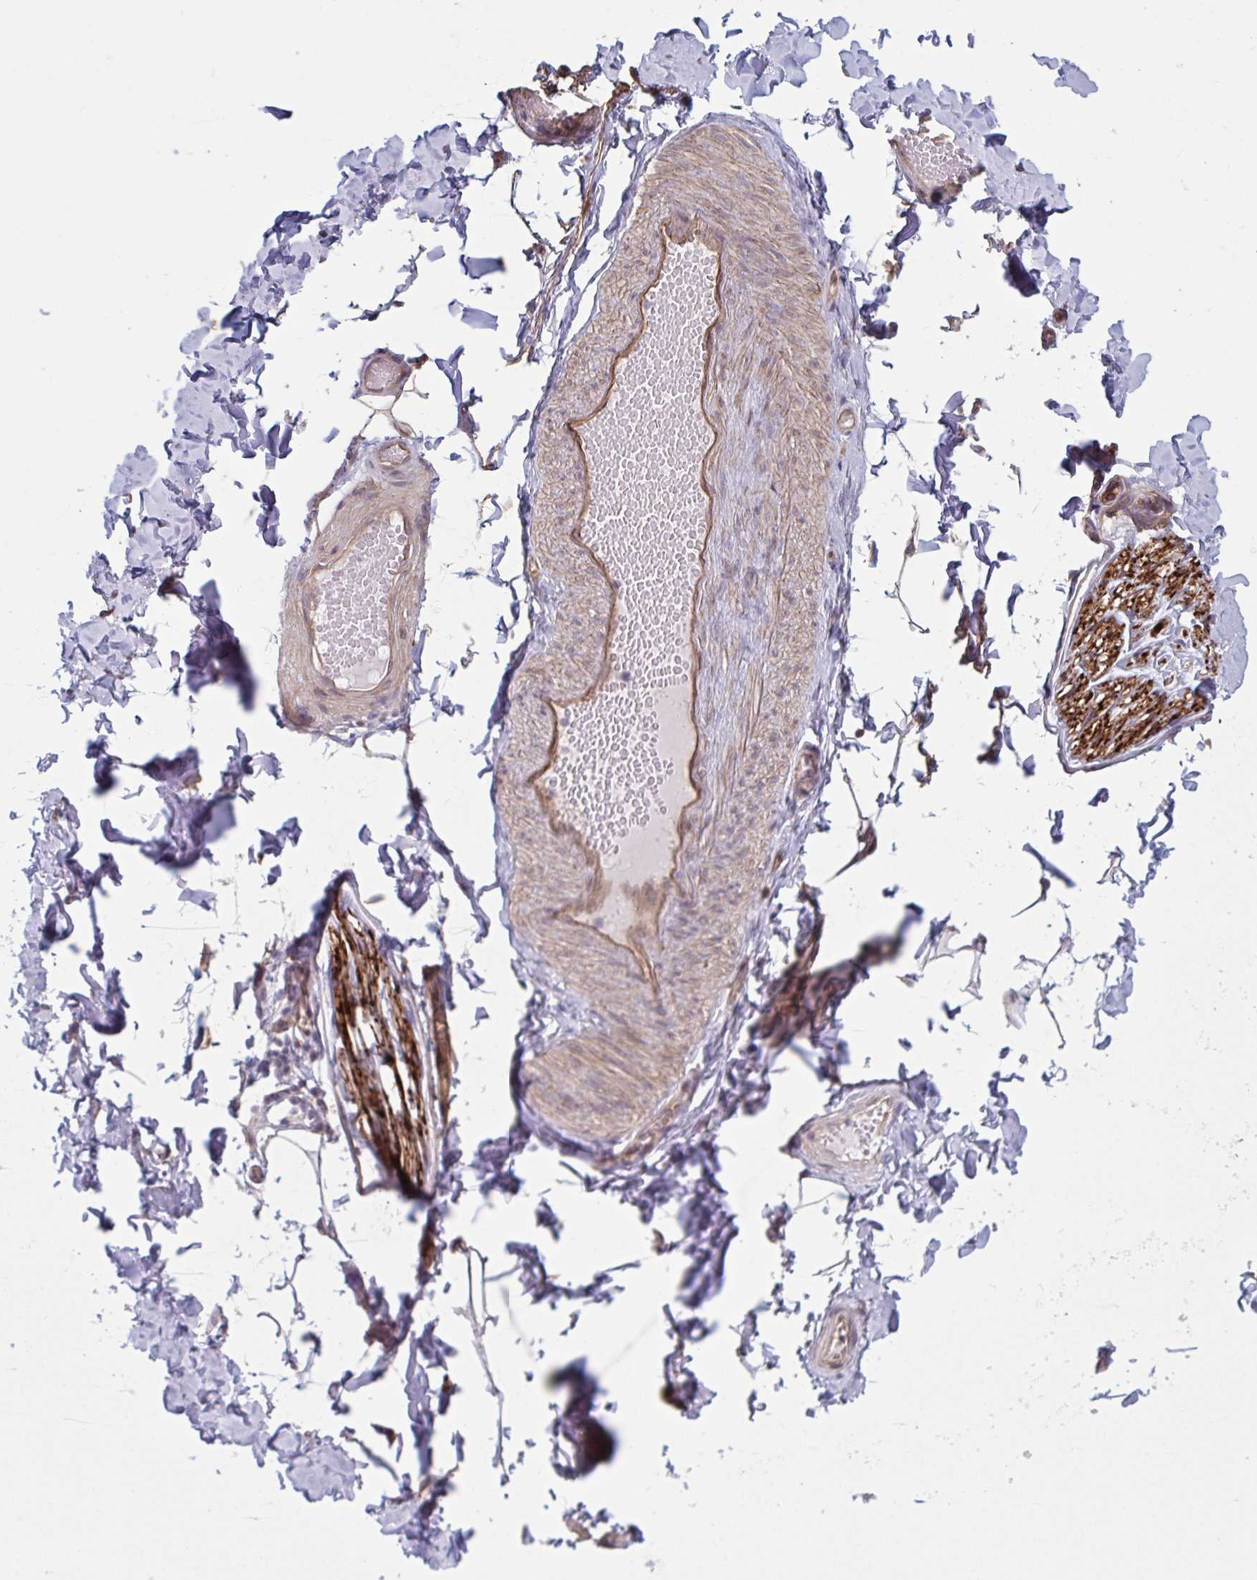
{"staining": {"intensity": "weak", "quantity": ">75%", "location": "cytoplasmic/membranous"}, "tissue": "adipose tissue", "cell_type": "Adipocytes", "image_type": "normal", "snomed": [{"axis": "morphology", "description": "Normal tissue, NOS"}, {"axis": "topography", "description": "Soft tissue"}, {"axis": "topography", "description": "Adipose tissue"}, {"axis": "topography", "description": "Vascular tissue"}, {"axis": "topography", "description": "Peripheral nerve tissue"}], "caption": "High-magnification brightfield microscopy of normal adipose tissue stained with DAB (brown) and counterstained with hematoxylin (blue). adipocytes exhibit weak cytoplasmic/membranous positivity is identified in about>75% of cells.", "gene": "TNFSF10", "patient": {"sex": "male", "age": 29}}